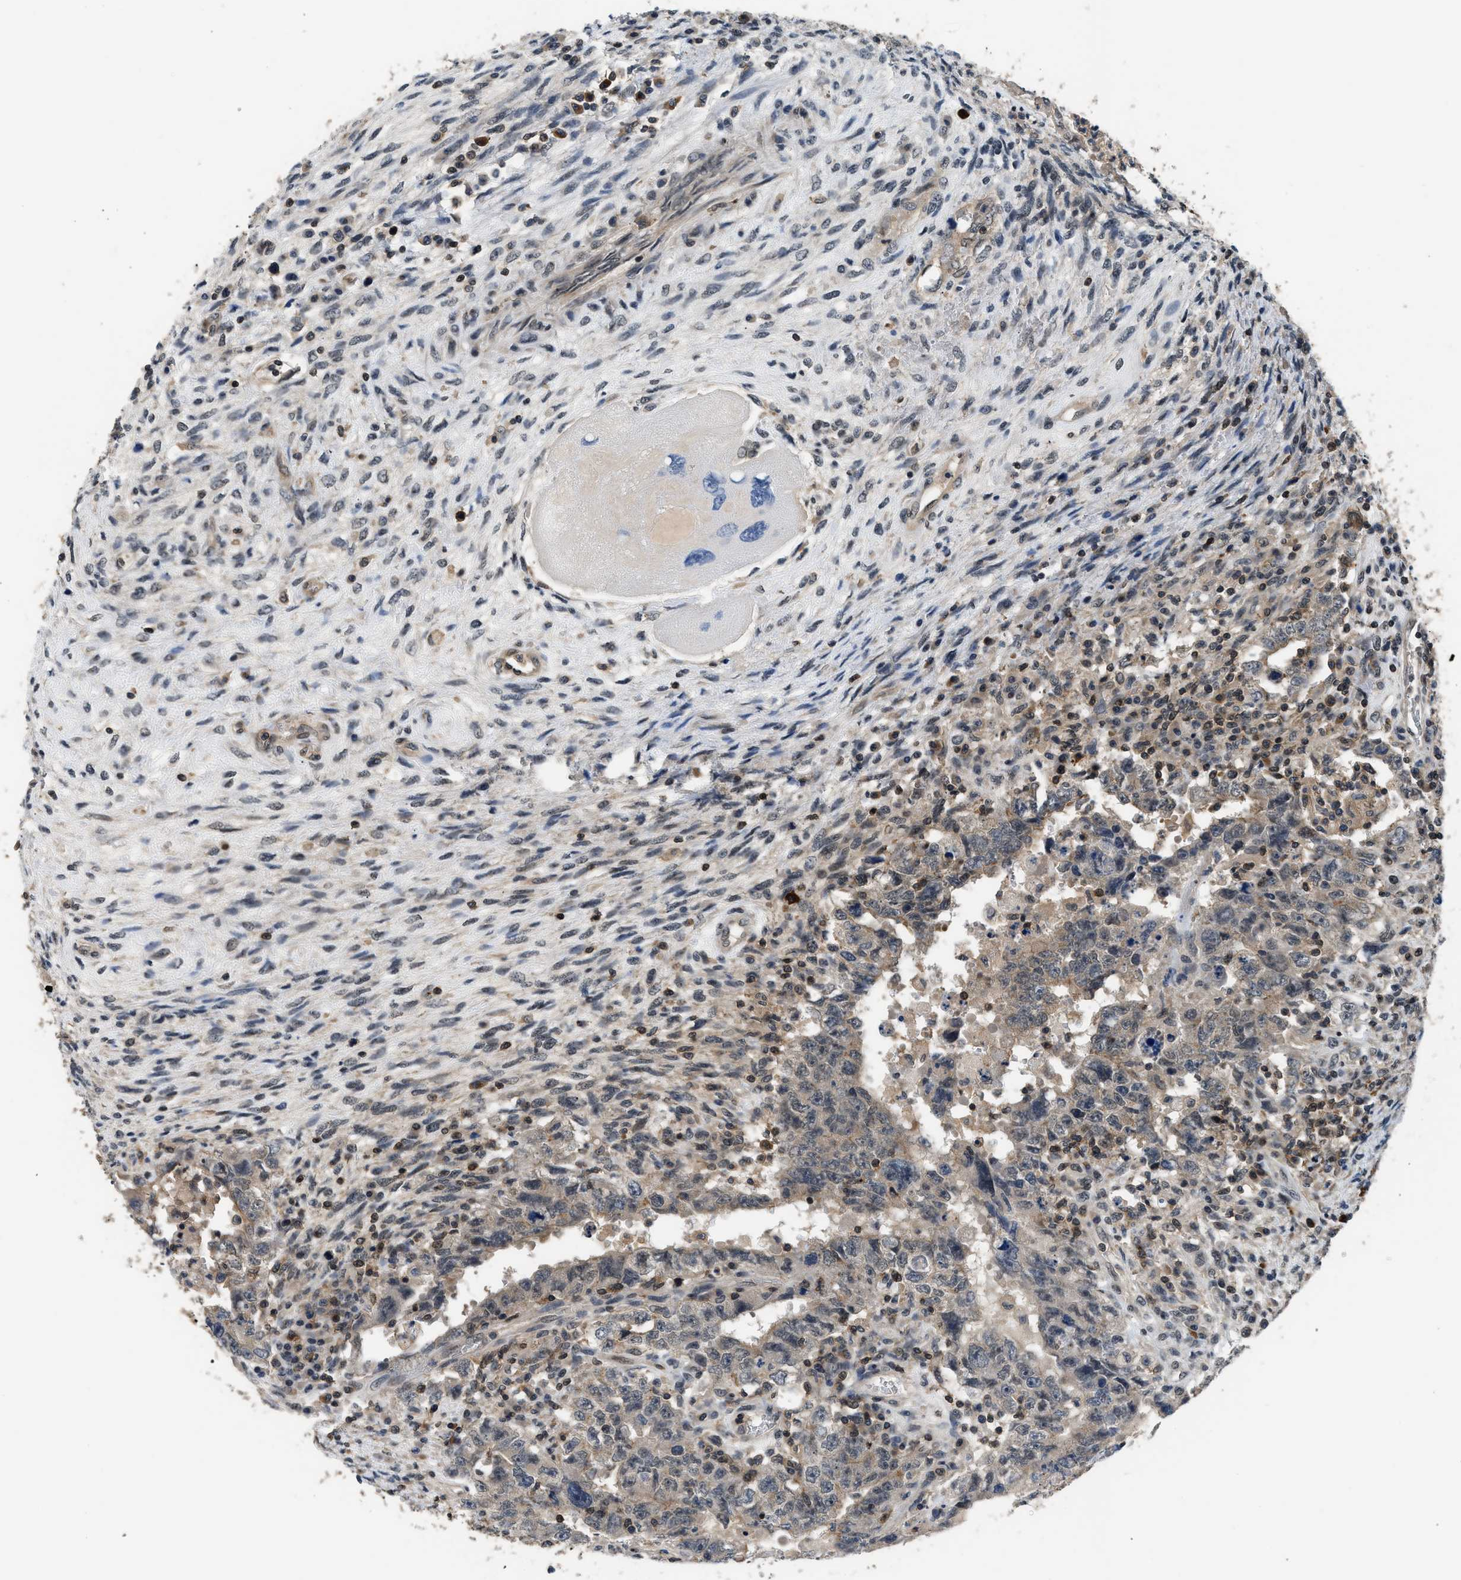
{"staining": {"intensity": "weak", "quantity": "25%-75%", "location": "cytoplasmic/membranous"}, "tissue": "testis cancer", "cell_type": "Tumor cells", "image_type": "cancer", "snomed": [{"axis": "morphology", "description": "Carcinoma, Embryonal, NOS"}, {"axis": "topography", "description": "Testis"}], "caption": "Testis cancer (embryonal carcinoma) stained for a protein (brown) shows weak cytoplasmic/membranous positive staining in about 25%-75% of tumor cells.", "gene": "MTMR1", "patient": {"sex": "male", "age": 26}}